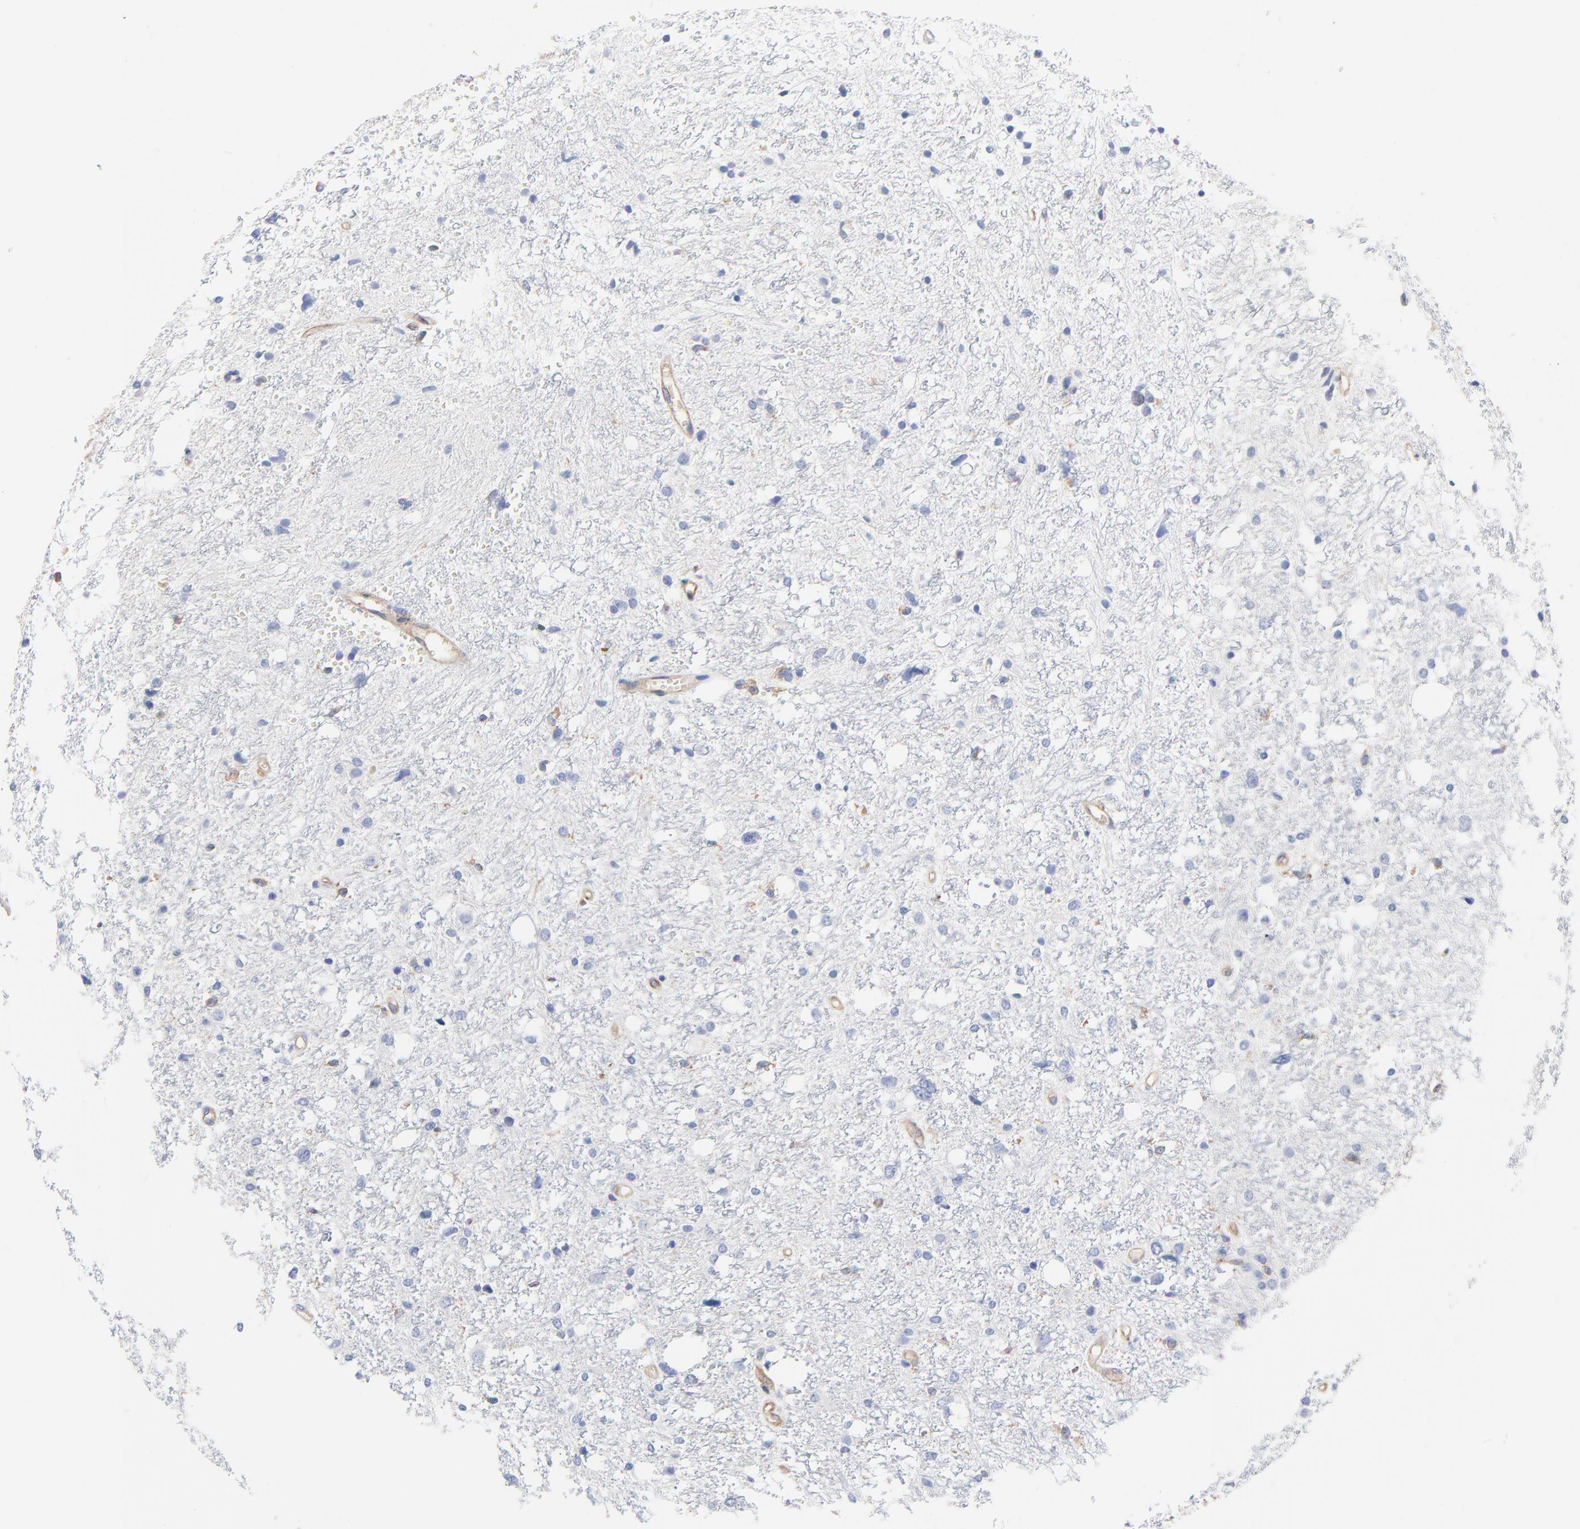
{"staining": {"intensity": "negative", "quantity": "none", "location": "none"}, "tissue": "glioma", "cell_type": "Tumor cells", "image_type": "cancer", "snomed": [{"axis": "morphology", "description": "Glioma, malignant, High grade"}, {"axis": "topography", "description": "Brain"}], "caption": "Tumor cells are negative for protein expression in human malignant glioma (high-grade).", "gene": "CD2AP", "patient": {"sex": "female", "age": 59}}